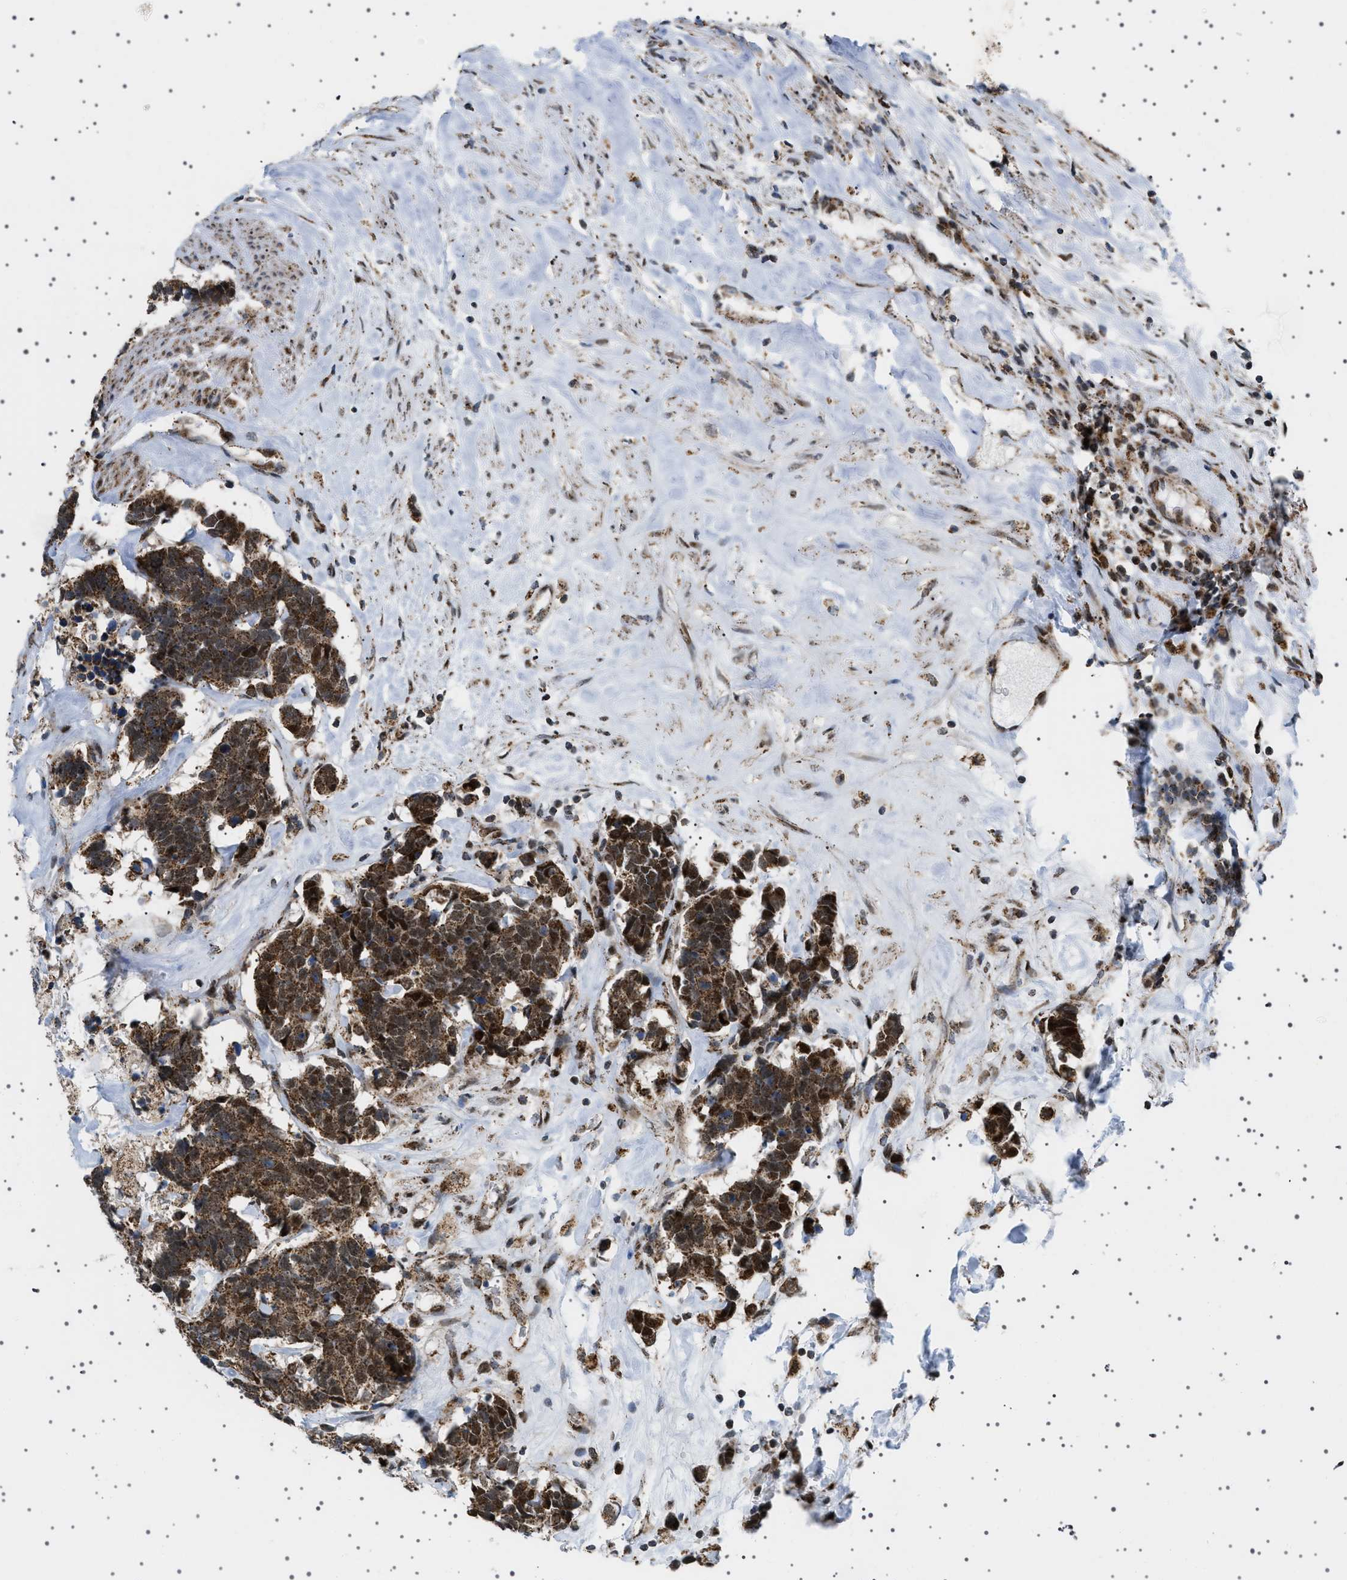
{"staining": {"intensity": "strong", "quantity": ">75%", "location": "cytoplasmic/membranous,nuclear"}, "tissue": "carcinoid", "cell_type": "Tumor cells", "image_type": "cancer", "snomed": [{"axis": "morphology", "description": "Carcinoma, NOS"}, {"axis": "morphology", "description": "Carcinoid, malignant, NOS"}, {"axis": "topography", "description": "Urinary bladder"}], "caption": "Human malignant carcinoid stained with a brown dye demonstrates strong cytoplasmic/membranous and nuclear positive staining in about >75% of tumor cells.", "gene": "MELK", "patient": {"sex": "male", "age": 57}}